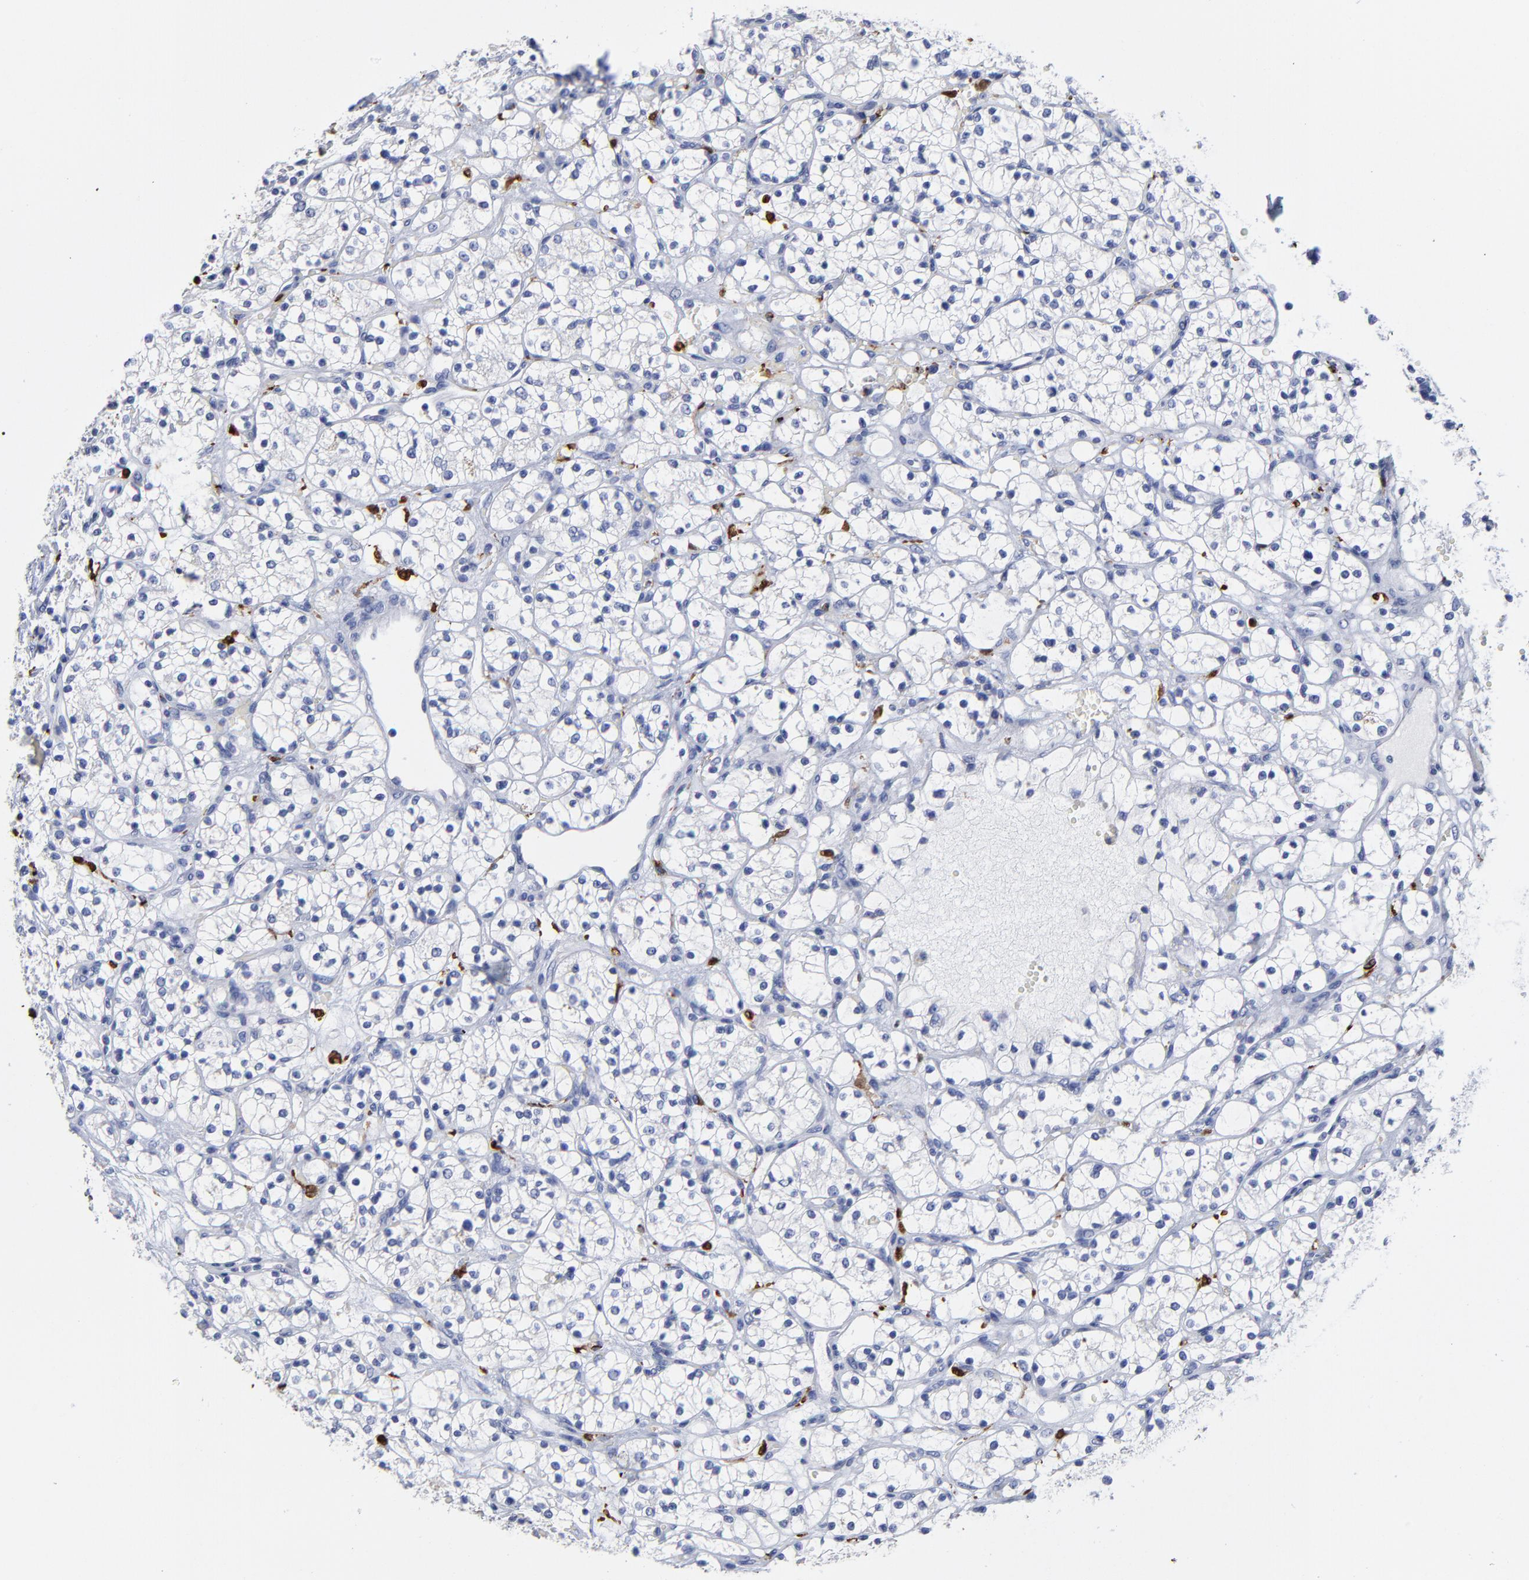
{"staining": {"intensity": "negative", "quantity": "none", "location": "none"}, "tissue": "renal cancer", "cell_type": "Tumor cells", "image_type": "cancer", "snomed": [{"axis": "morphology", "description": "Adenocarcinoma, NOS"}, {"axis": "topography", "description": "Kidney"}], "caption": "Tumor cells are negative for brown protein staining in renal cancer (adenocarcinoma).", "gene": "PTP4A1", "patient": {"sex": "female", "age": 60}}